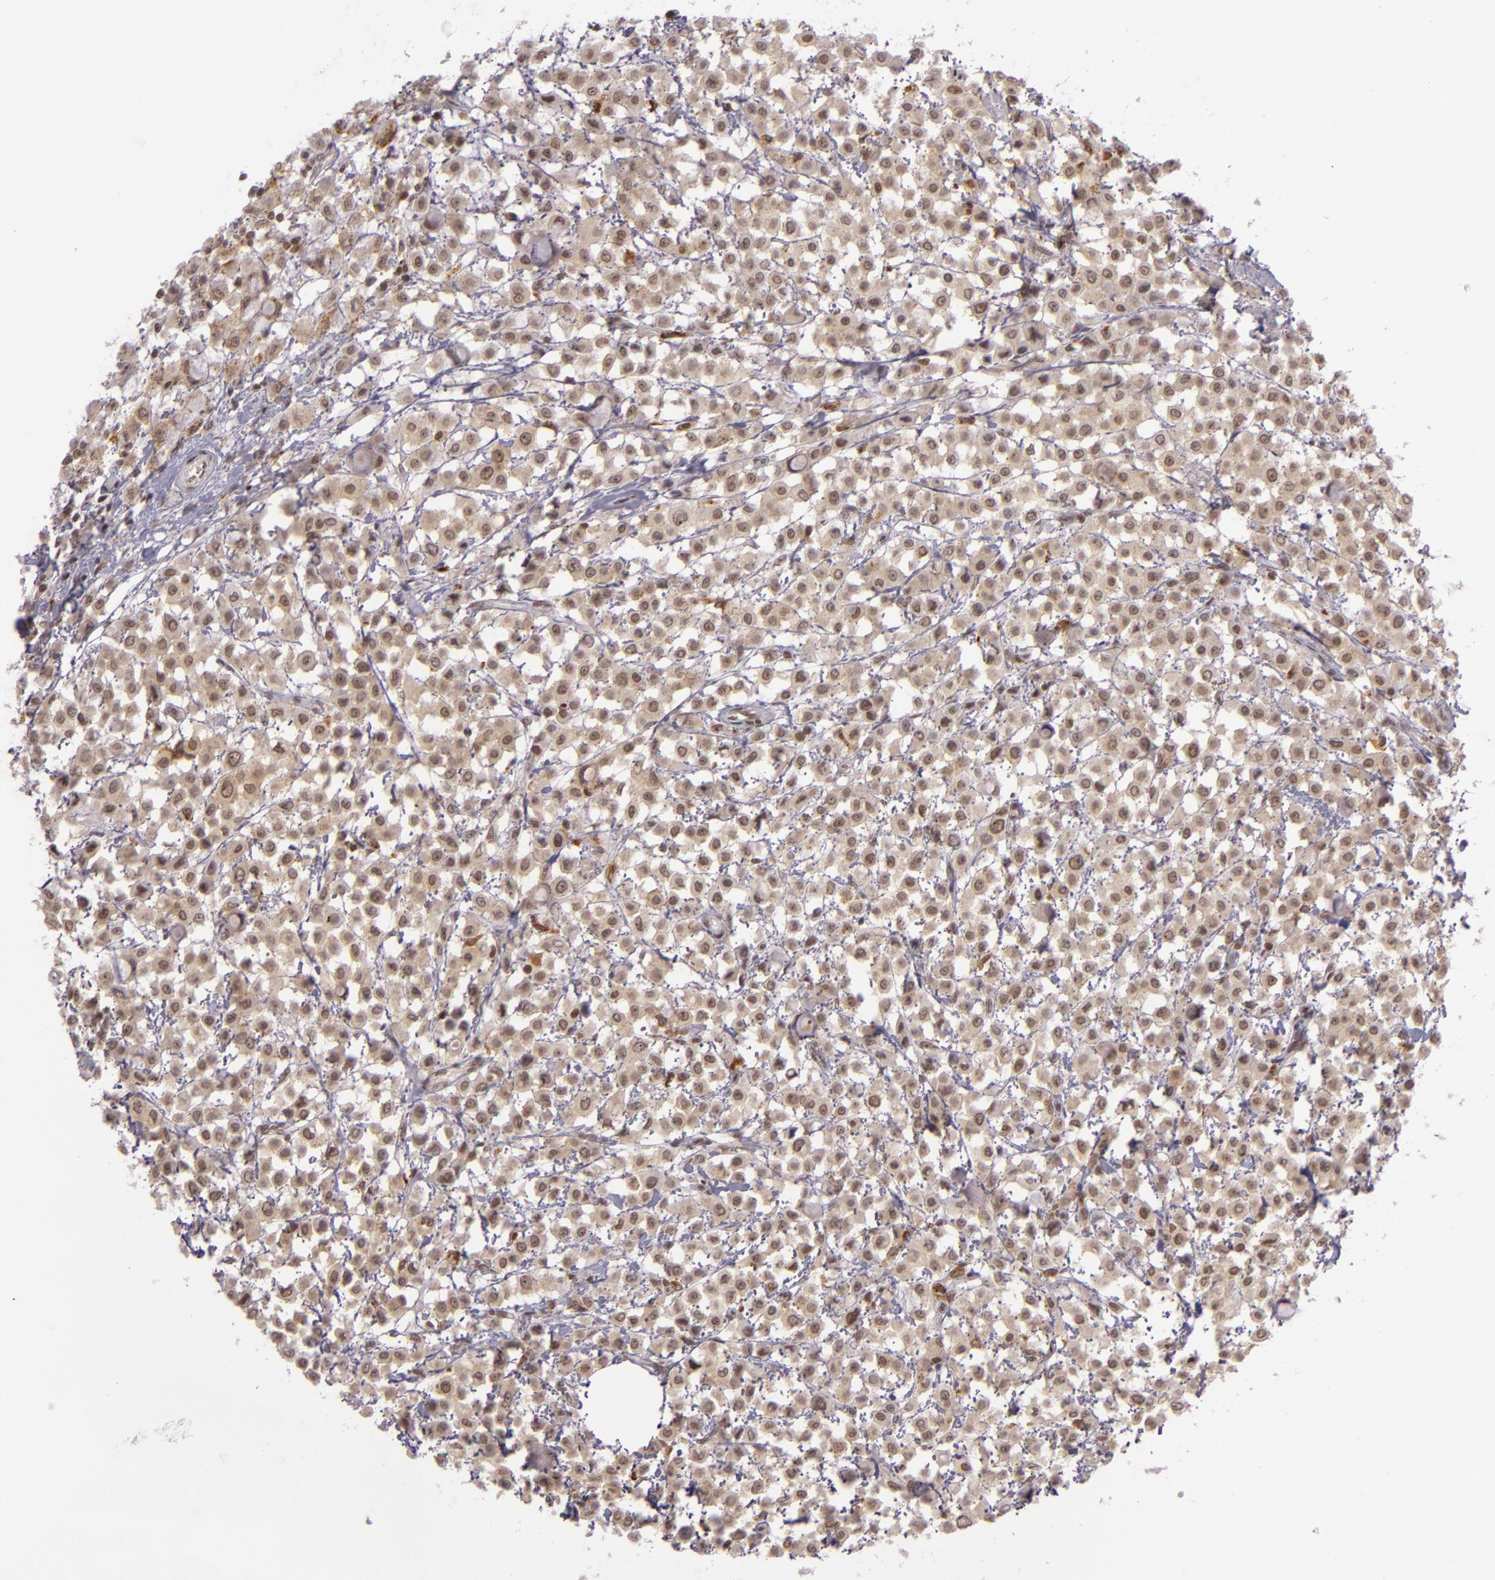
{"staining": {"intensity": "weak", "quantity": ">75%", "location": "cytoplasmic/membranous,nuclear"}, "tissue": "breast cancer", "cell_type": "Tumor cells", "image_type": "cancer", "snomed": [{"axis": "morphology", "description": "Lobular carcinoma"}, {"axis": "topography", "description": "Breast"}], "caption": "Immunohistochemistry (DAB (3,3'-diaminobenzidine)) staining of human breast lobular carcinoma demonstrates weak cytoplasmic/membranous and nuclear protein staining in approximately >75% of tumor cells.", "gene": "ZFX", "patient": {"sex": "female", "age": 85}}